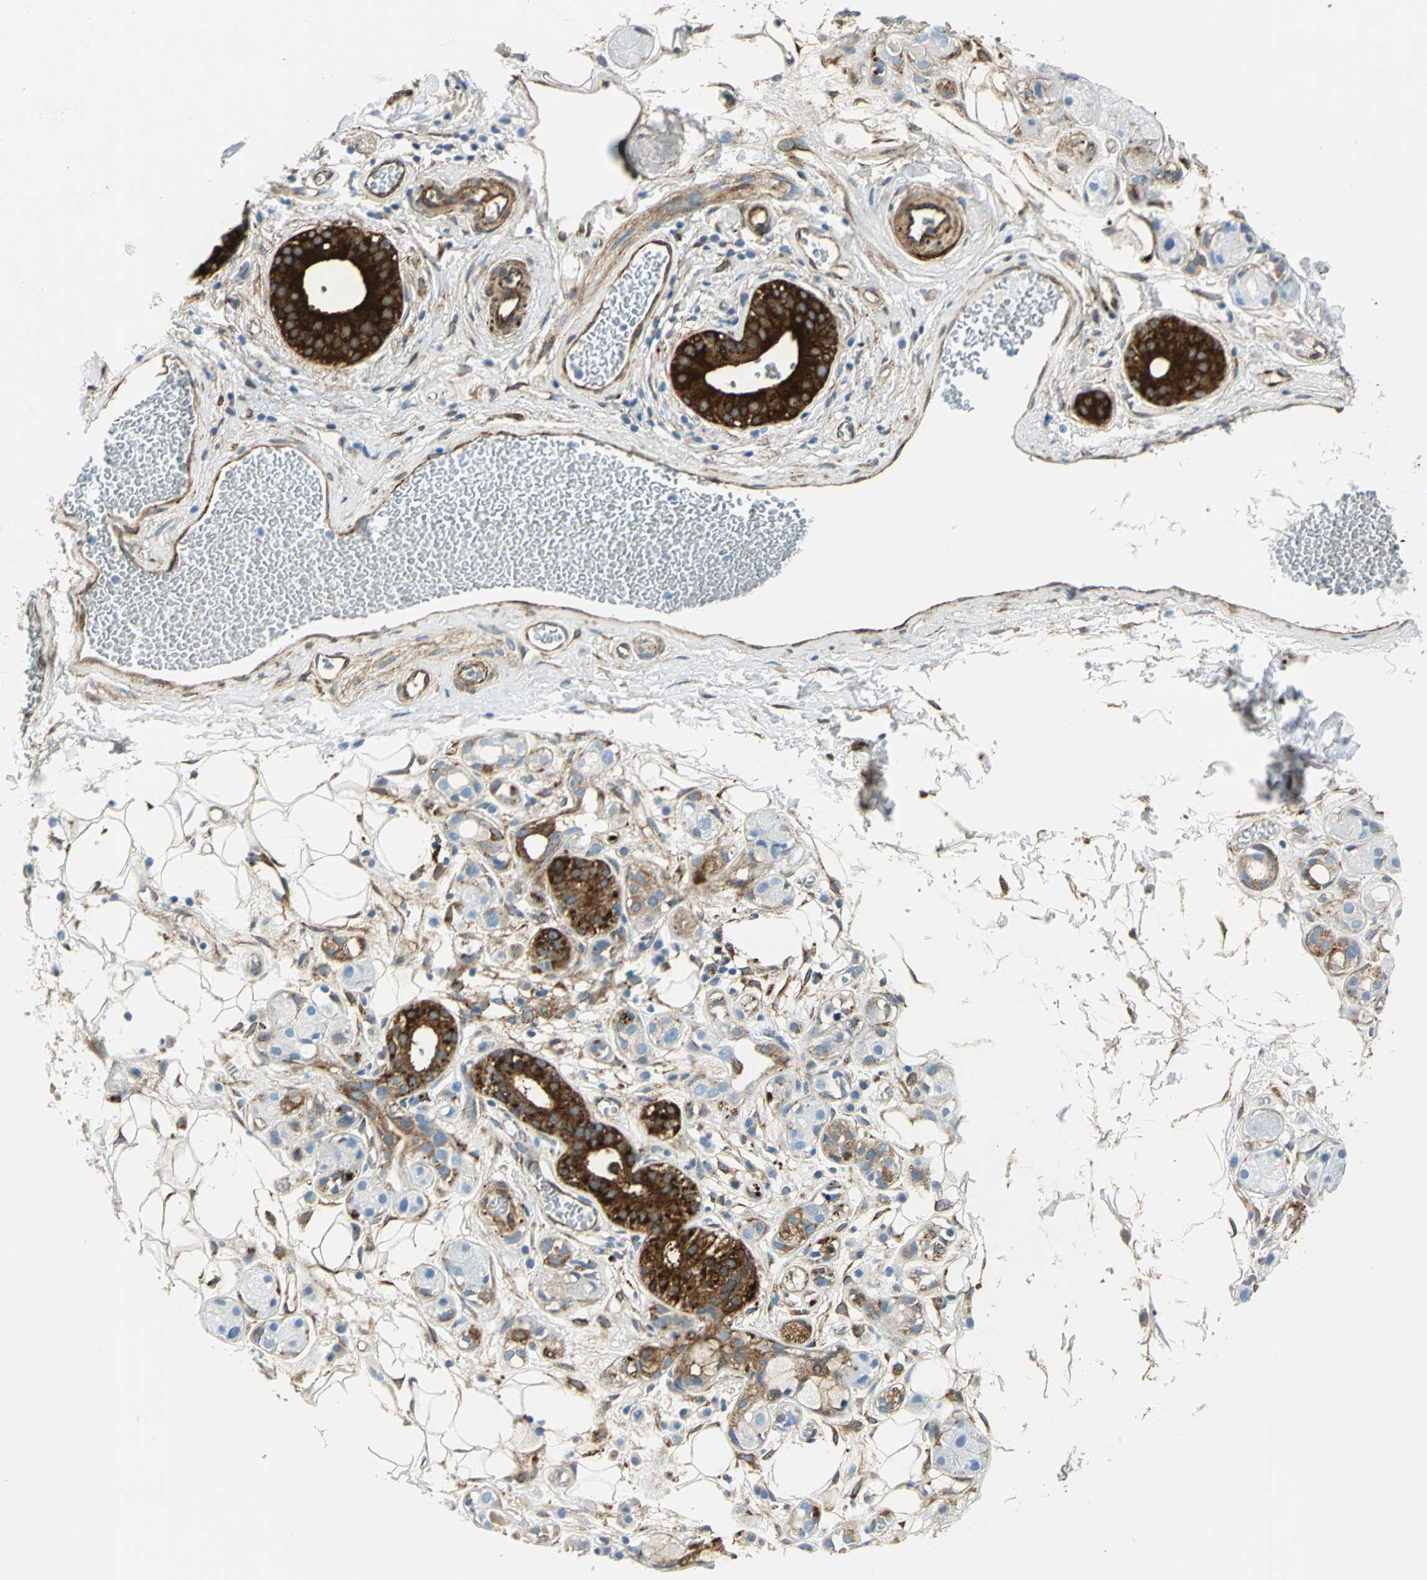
{"staining": {"intensity": "weak", "quantity": ">75%", "location": "cytoplasmic/membranous"}, "tissue": "adipose tissue", "cell_type": "Adipocytes", "image_type": "normal", "snomed": [{"axis": "morphology", "description": "Normal tissue, NOS"}, {"axis": "morphology", "description": "Inflammation, NOS"}, {"axis": "topography", "description": "Vascular tissue"}, {"axis": "topography", "description": "Salivary gland"}], "caption": "A brown stain shows weak cytoplasmic/membranous expression of a protein in adipocytes of benign human adipose tissue.", "gene": "HSPB1", "patient": {"sex": "female", "age": 75}}